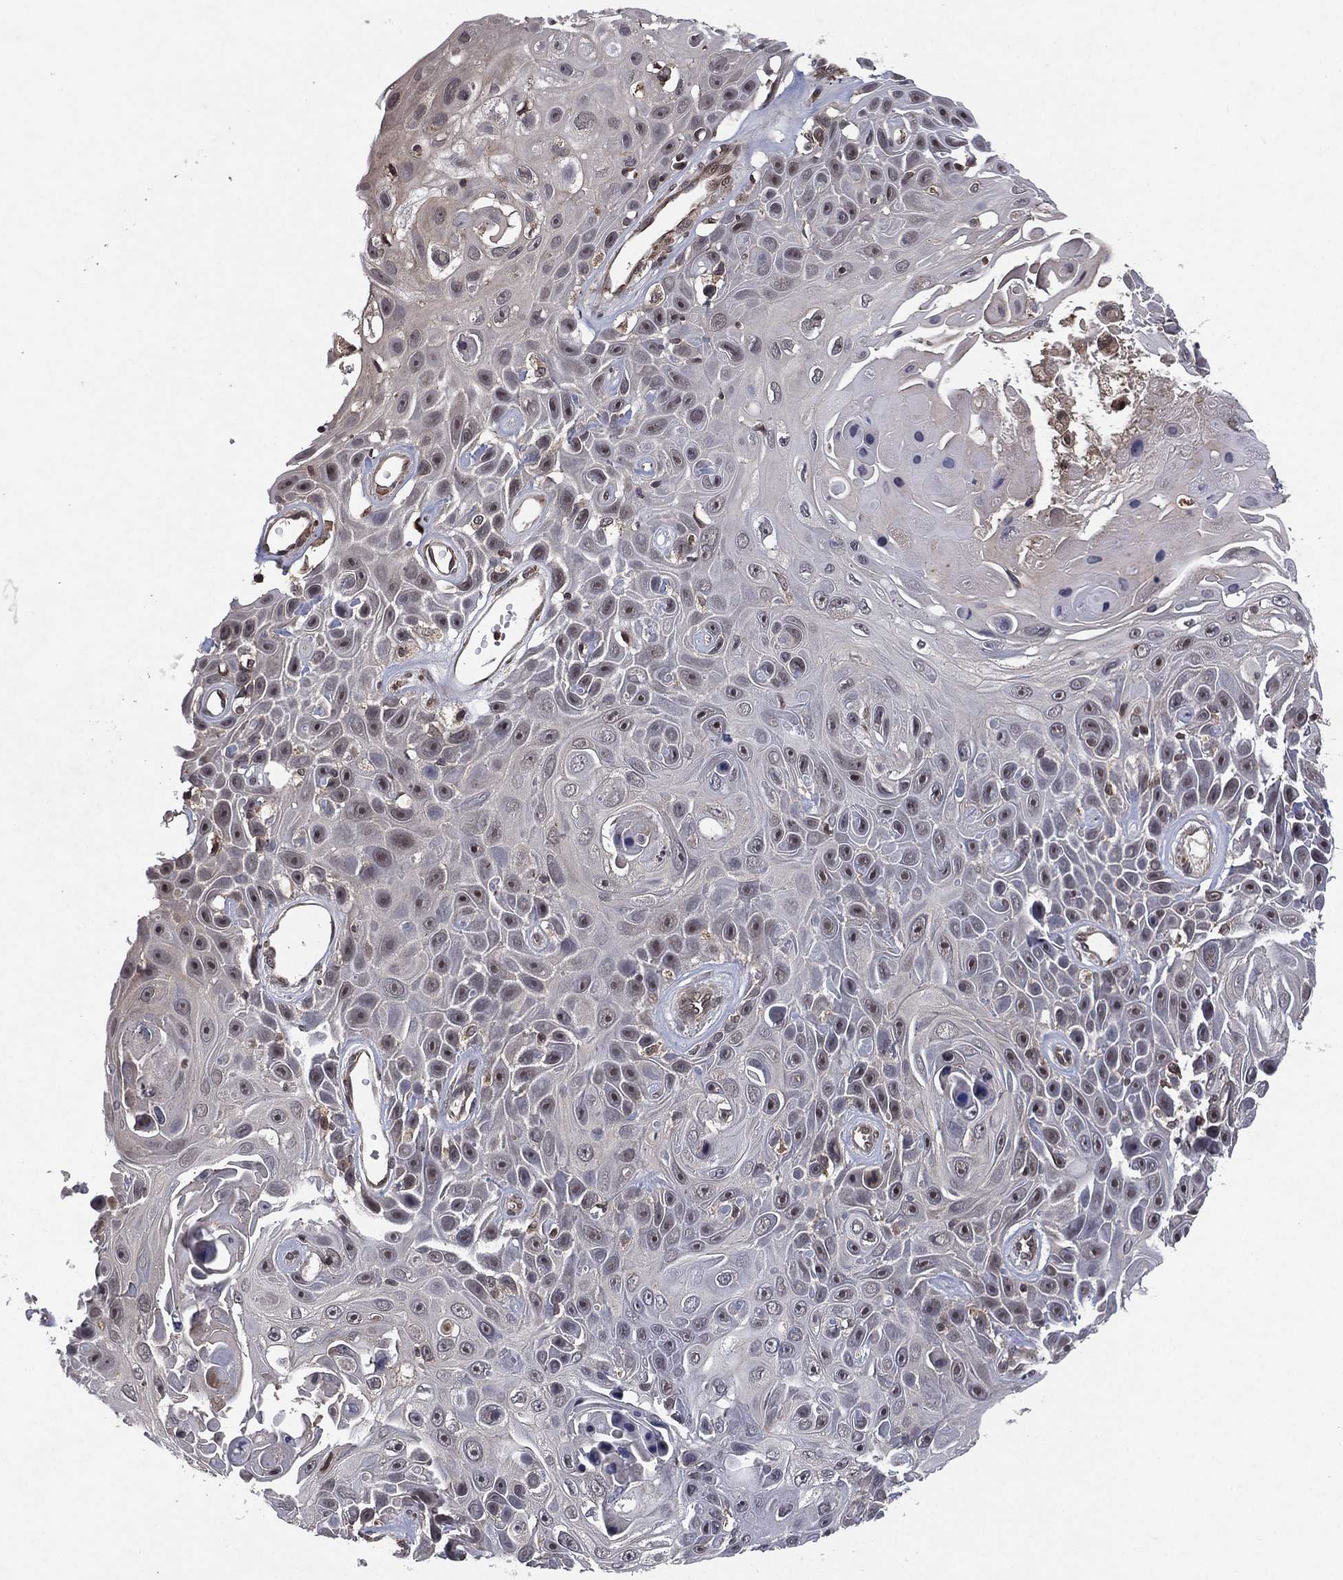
{"staining": {"intensity": "negative", "quantity": "none", "location": "none"}, "tissue": "skin cancer", "cell_type": "Tumor cells", "image_type": "cancer", "snomed": [{"axis": "morphology", "description": "Squamous cell carcinoma, NOS"}, {"axis": "topography", "description": "Skin"}], "caption": "A high-resolution image shows IHC staining of skin squamous cell carcinoma, which shows no significant staining in tumor cells. (Stains: DAB immunohistochemistry with hematoxylin counter stain, Microscopy: brightfield microscopy at high magnification).", "gene": "ATG4B", "patient": {"sex": "male", "age": 82}}